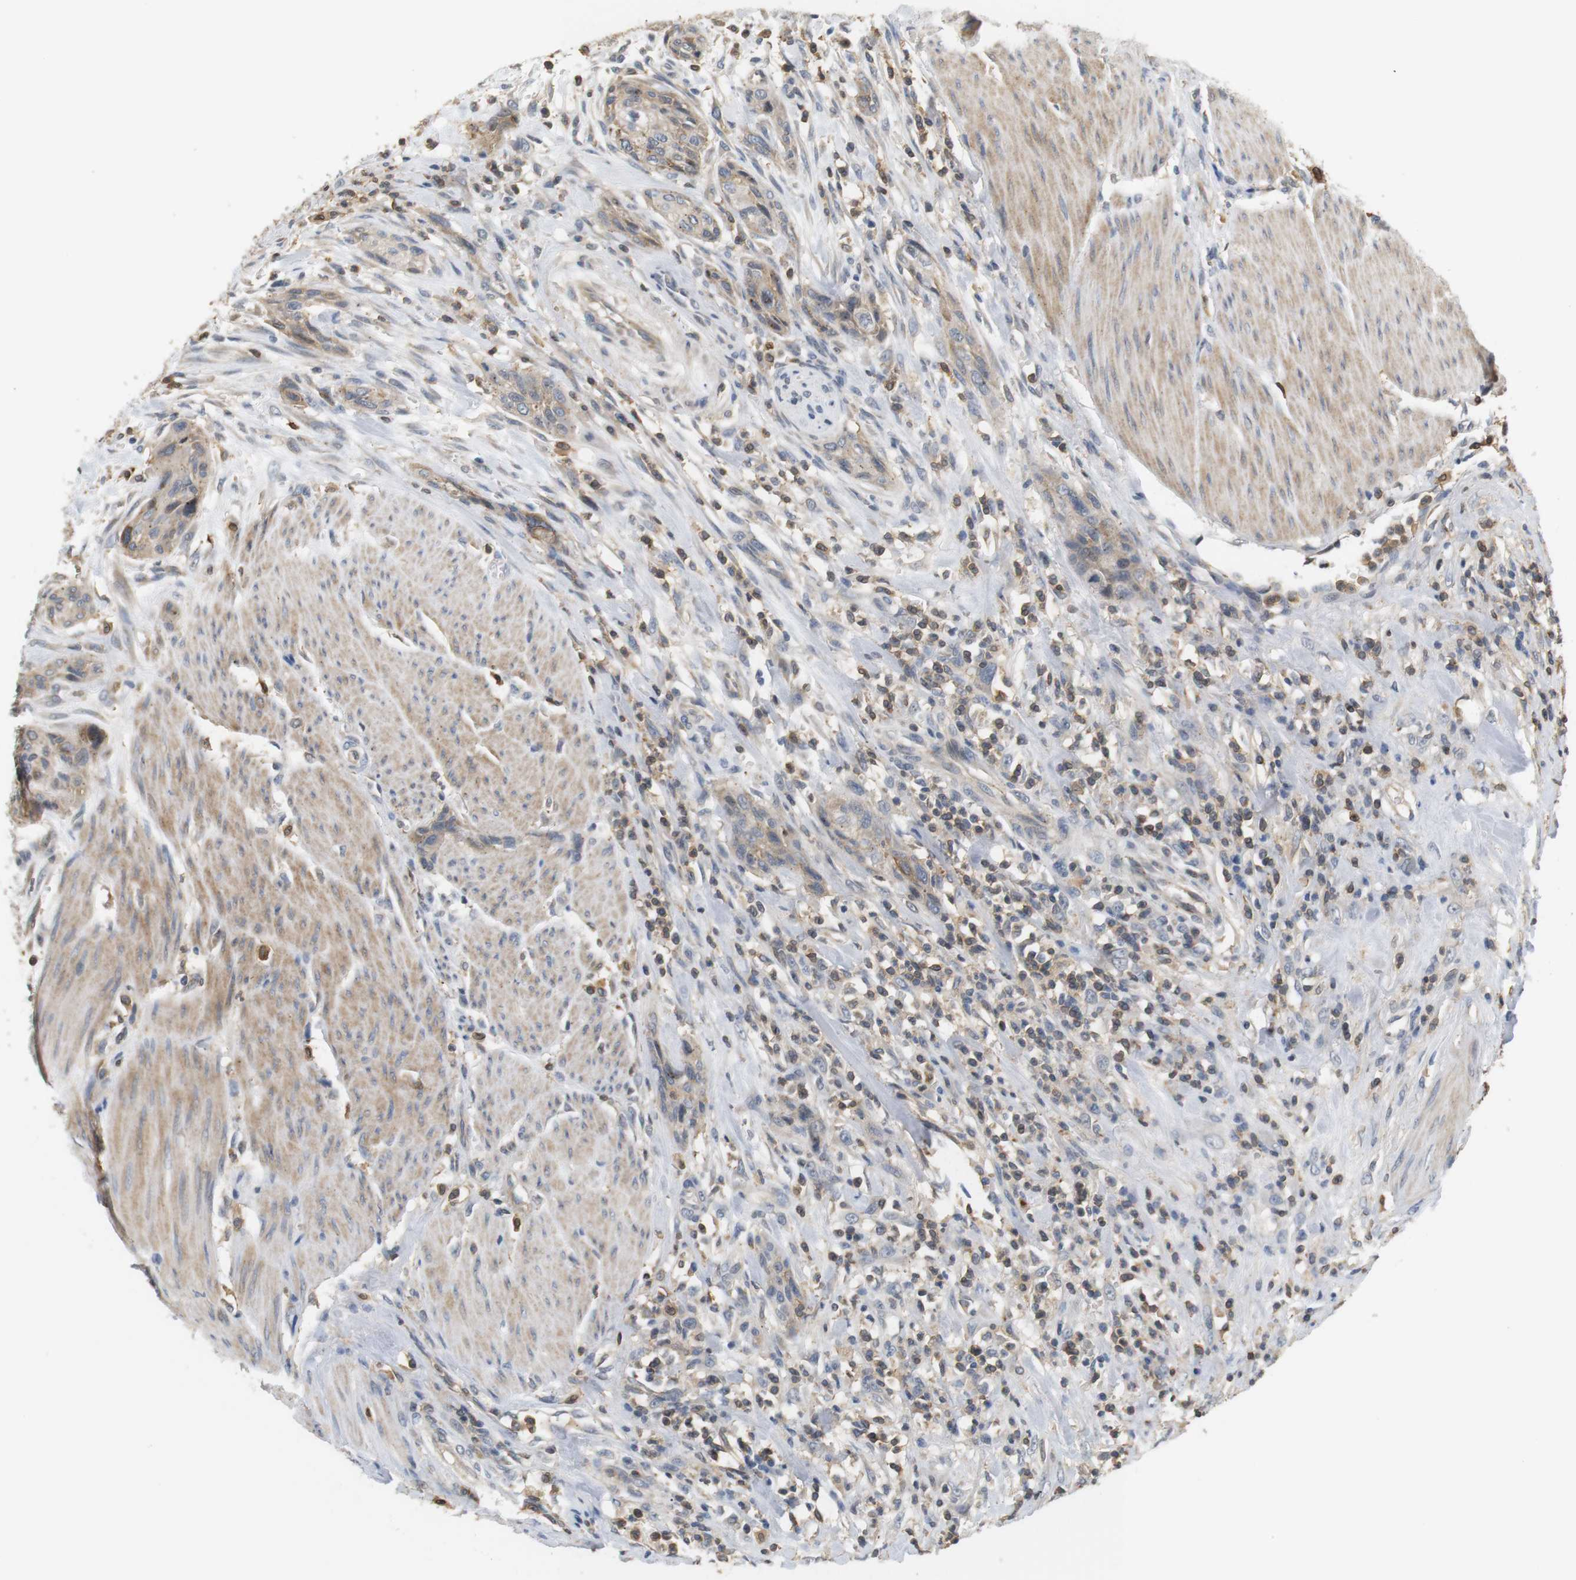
{"staining": {"intensity": "negative", "quantity": "none", "location": "none"}, "tissue": "urothelial cancer", "cell_type": "Tumor cells", "image_type": "cancer", "snomed": [{"axis": "morphology", "description": "Urothelial carcinoma, High grade"}, {"axis": "topography", "description": "Urinary bladder"}], "caption": "The histopathology image demonstrates no significant expression in tumor cells of urothelial cancer.", "gene": "P2RY1", "patient": {"sex": "male", "age": 35}}